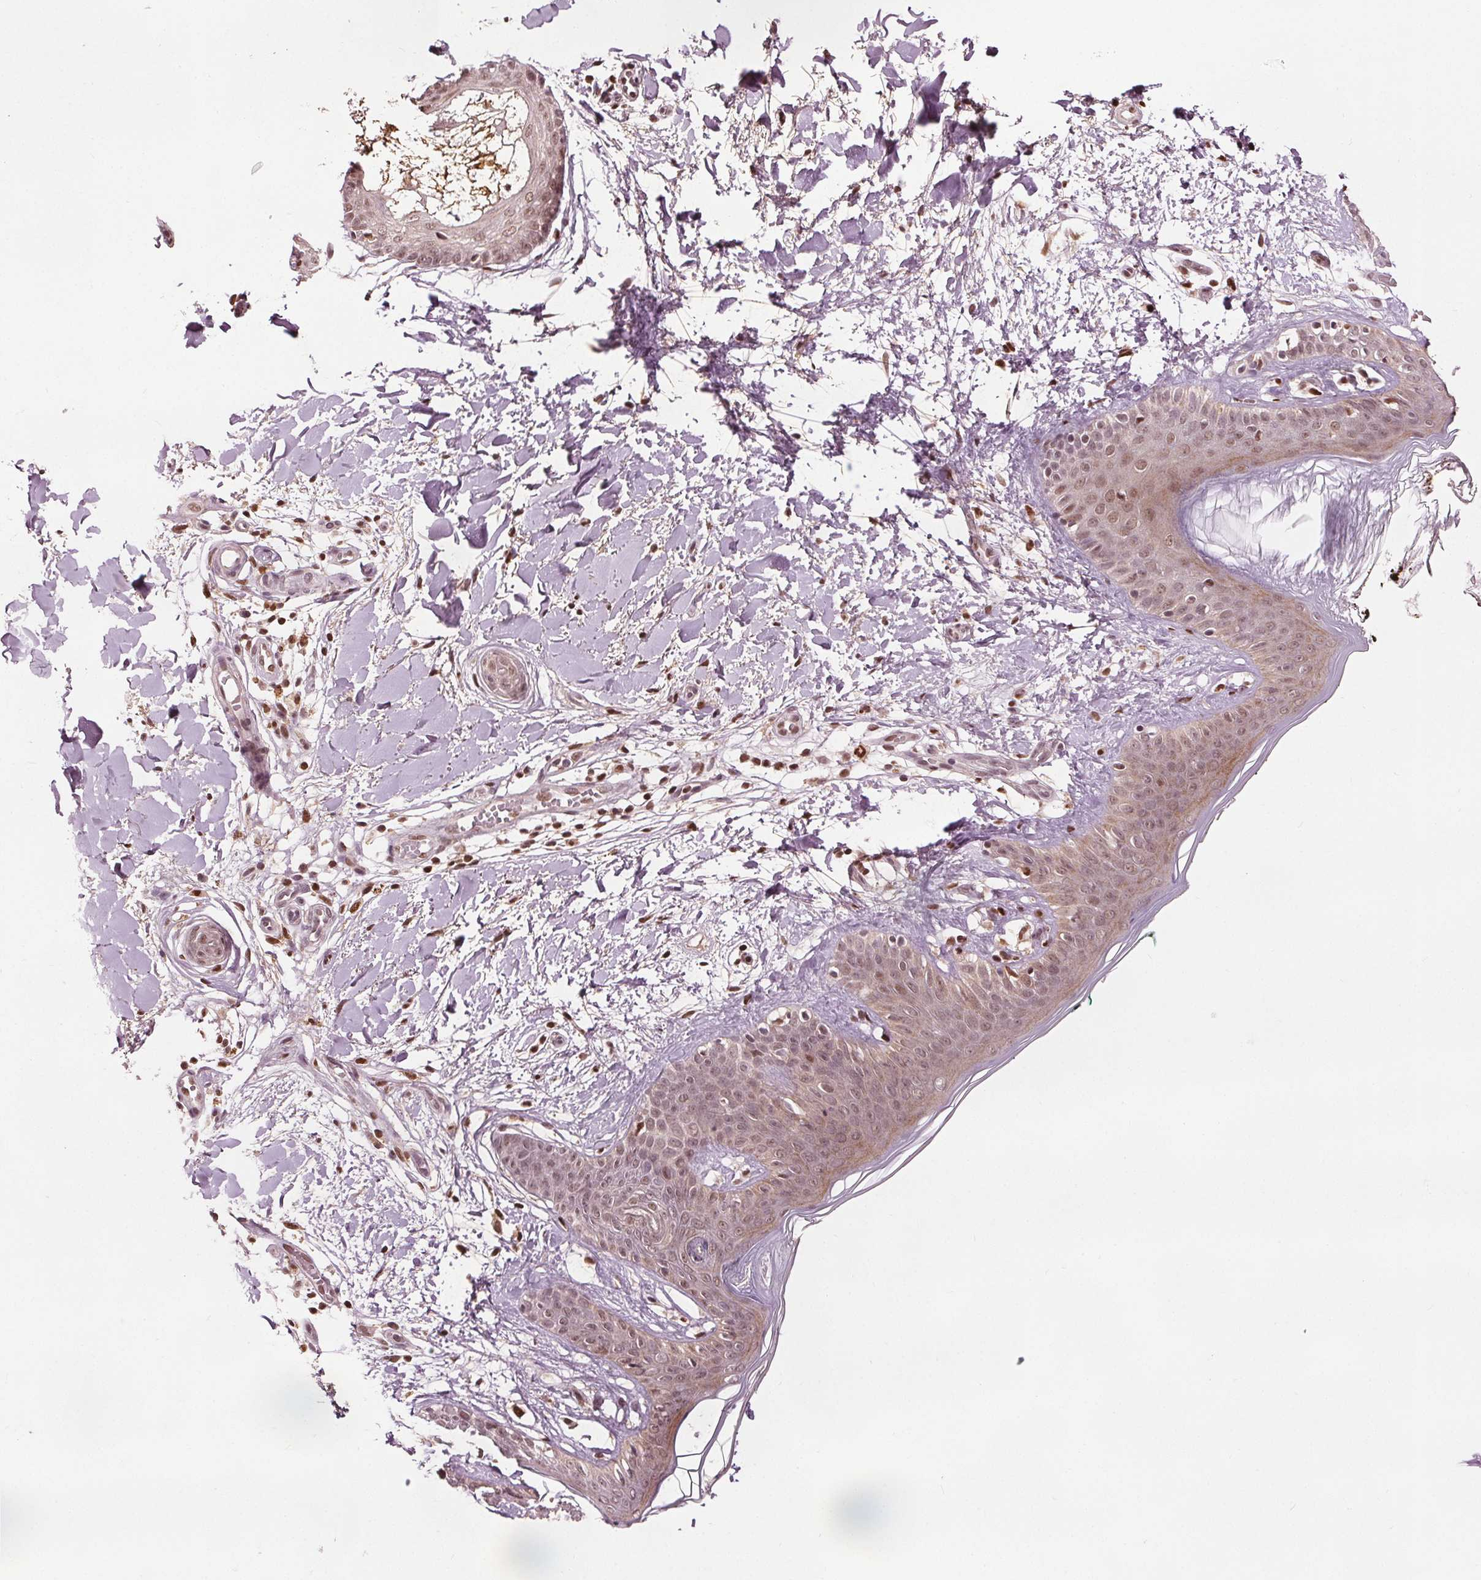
{"staining": {"intensity": "moderate", "quantity": "25%-75%", "location": "nuclear"}, "tissue": "skin", "cell_type": "Fibroblasts", "image_type": "normal", "snomed": [{"axis": "morphology", "description": "Normal tissue, NOS"}, {"axis": "topography", "description": "Skin"}], "caption": "Protein analysis of unremarkable skin exhibits moderate nuclear staining in about 25%-75% of fibroblasts.", "gene": "DDX11", "patient": {"sex": "female", "age": 34}}